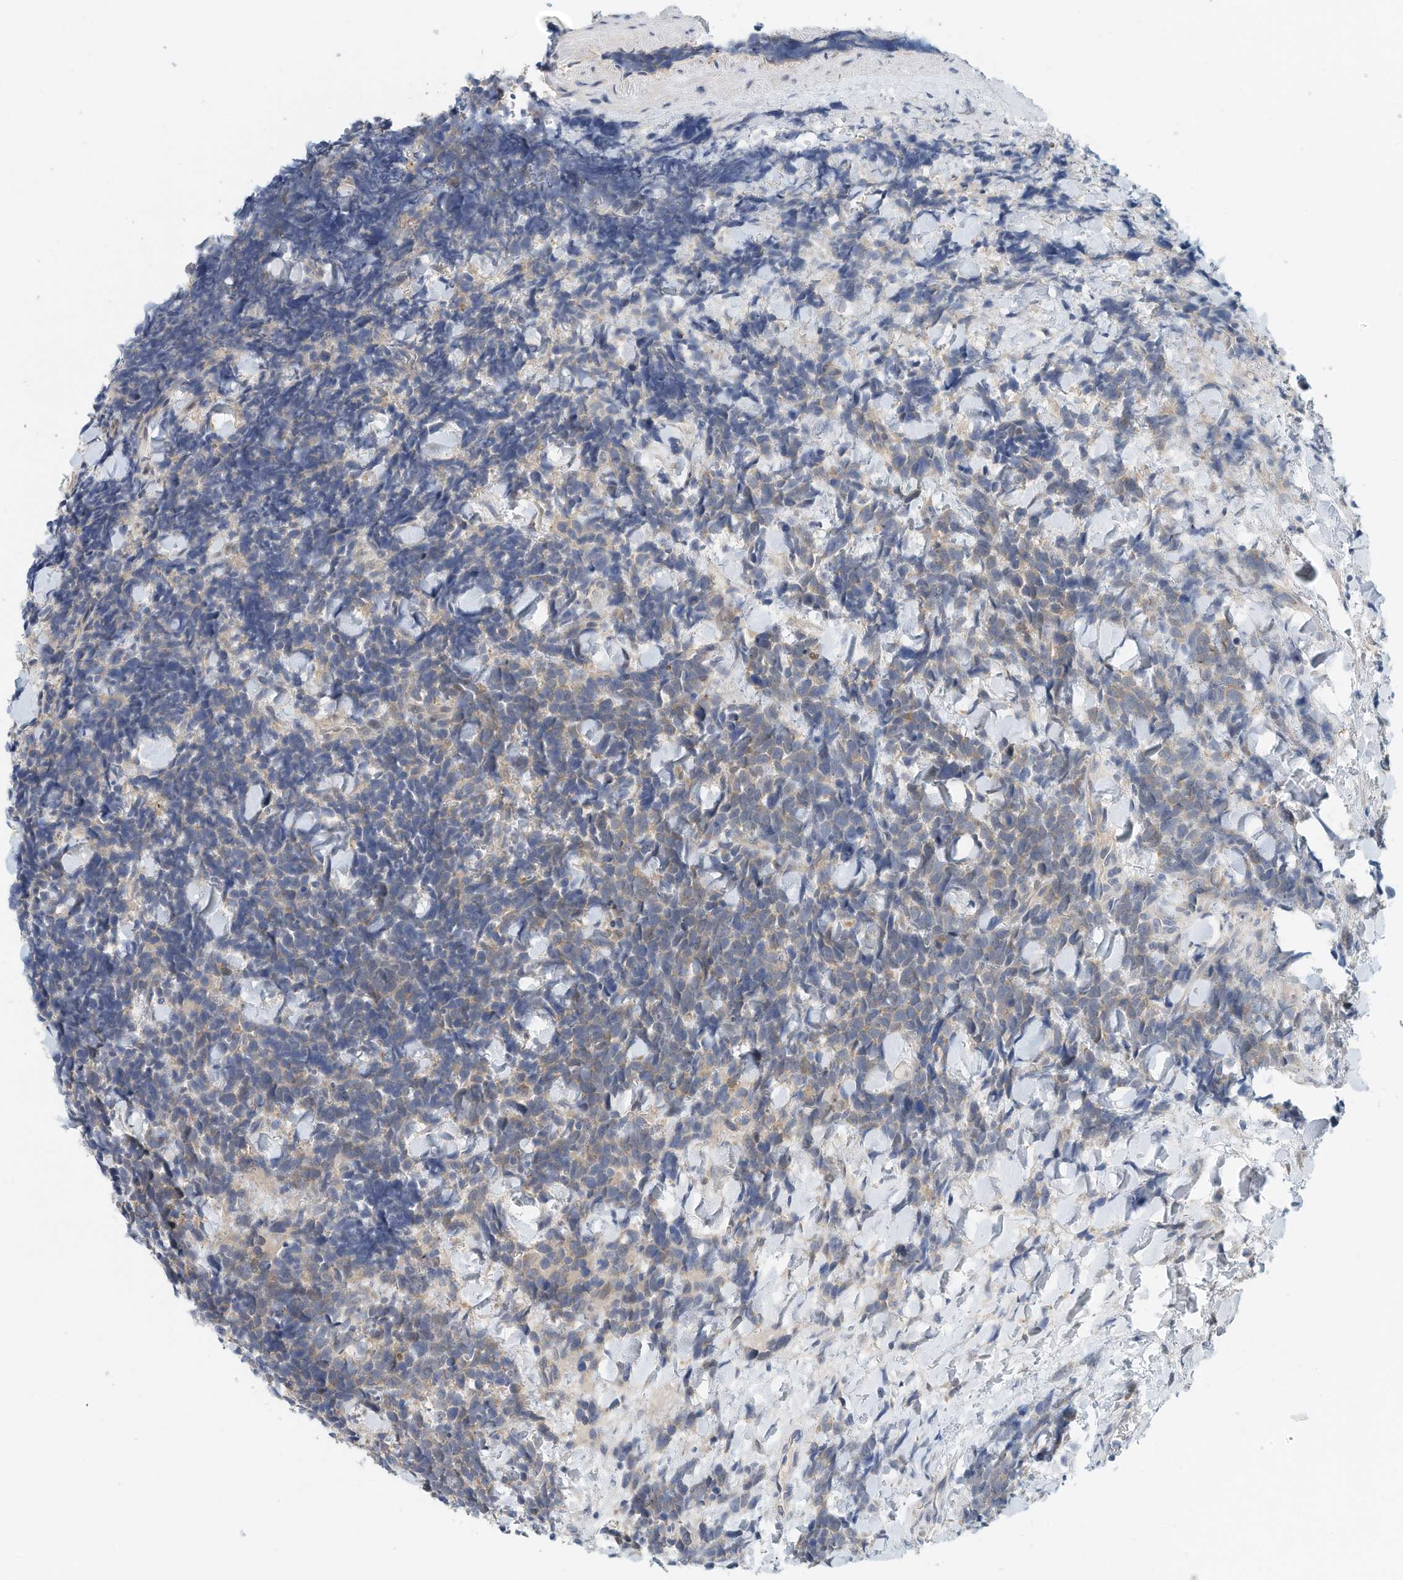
{"staining": {"intensity": "weak", "quantity": "<25%", "location": "cytoplasmic/membranous"}, "tissue": "urothelial cancer", "cell_type": "Tumor cells", "image_type": "cancer", "snomed": [{"axis": "morphology", "description": "Urothelial carcinoma, High grade"}, {"axis": "topography", "description": "Urinary bladder"}], "caption": "This photomicrograph is of high-grade urothelial carcinoma stained with IHC to label a protein in brown with the nuclei are counter-stained blue. There is no positivity in tumor cells. (DAB (3,3'-diaminobenzidine) immunohistochemistry (IHC), high magnification).", "gene": "ARHGAP28", "patient": {"sex": "female", "age": 82}}